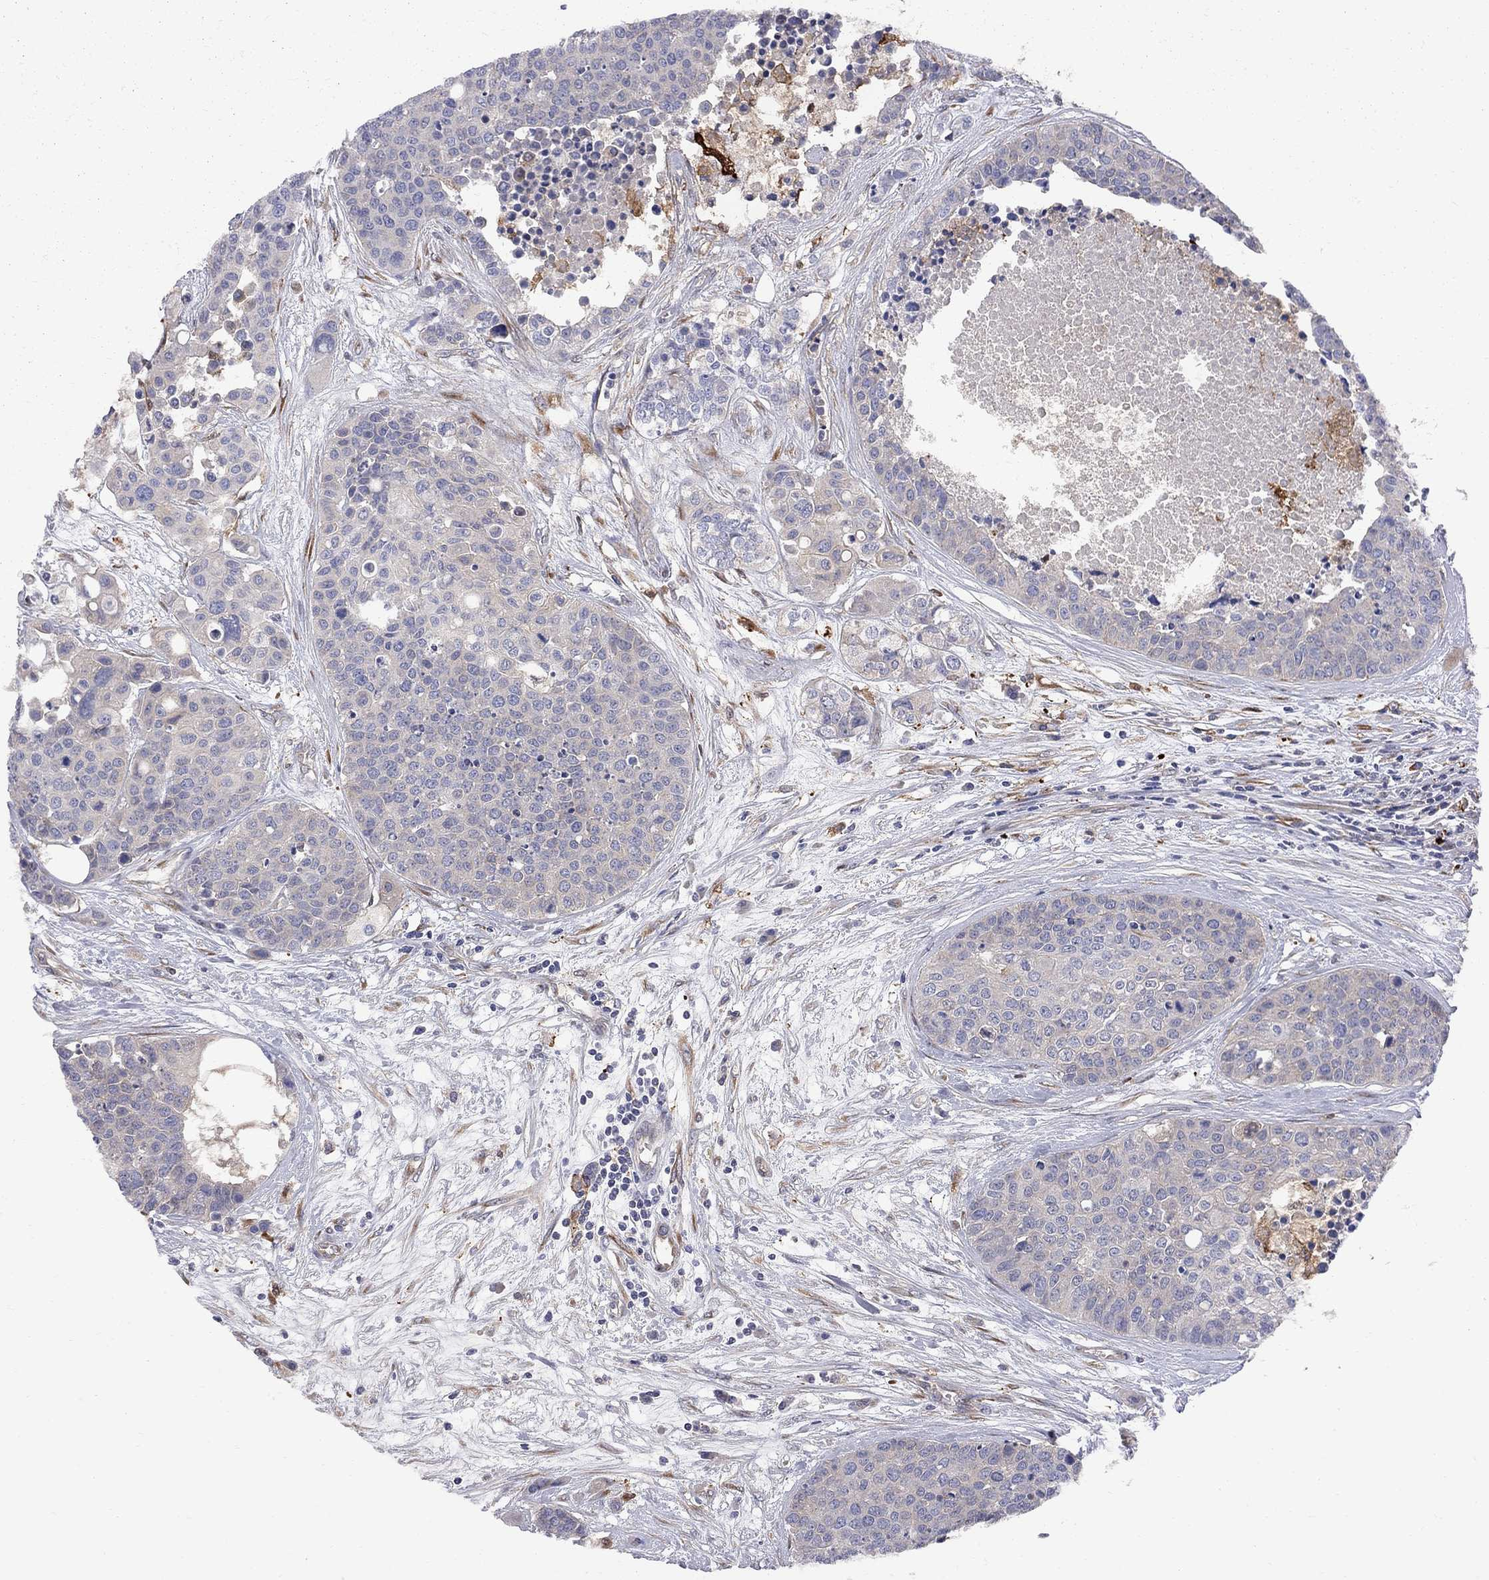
{"staining": {"intensity": "weak", "quantity": "<25%", "location": "cytoplasmic/membranous"}, "tissue": "carcinoid", "cell_type": "Tumor cells", "image_type": "cancer", "snomed": [{"axis": "morphology", "description": "Carcinoid, malignant, NOS"}, {"axis": "topography", "description": "Colon"}], "caption": "IHC micrograph of carcinoid stained for a protein (brown), which shows no staining in tumor cells. (Stains: DAB immunohistochemistry (IHC) with hematoxylin counter stain, Microscopy: brightfield microscopy at high magnification).", "gene": "MTHFR", "patient": {"sex": "male", "age": 81}}